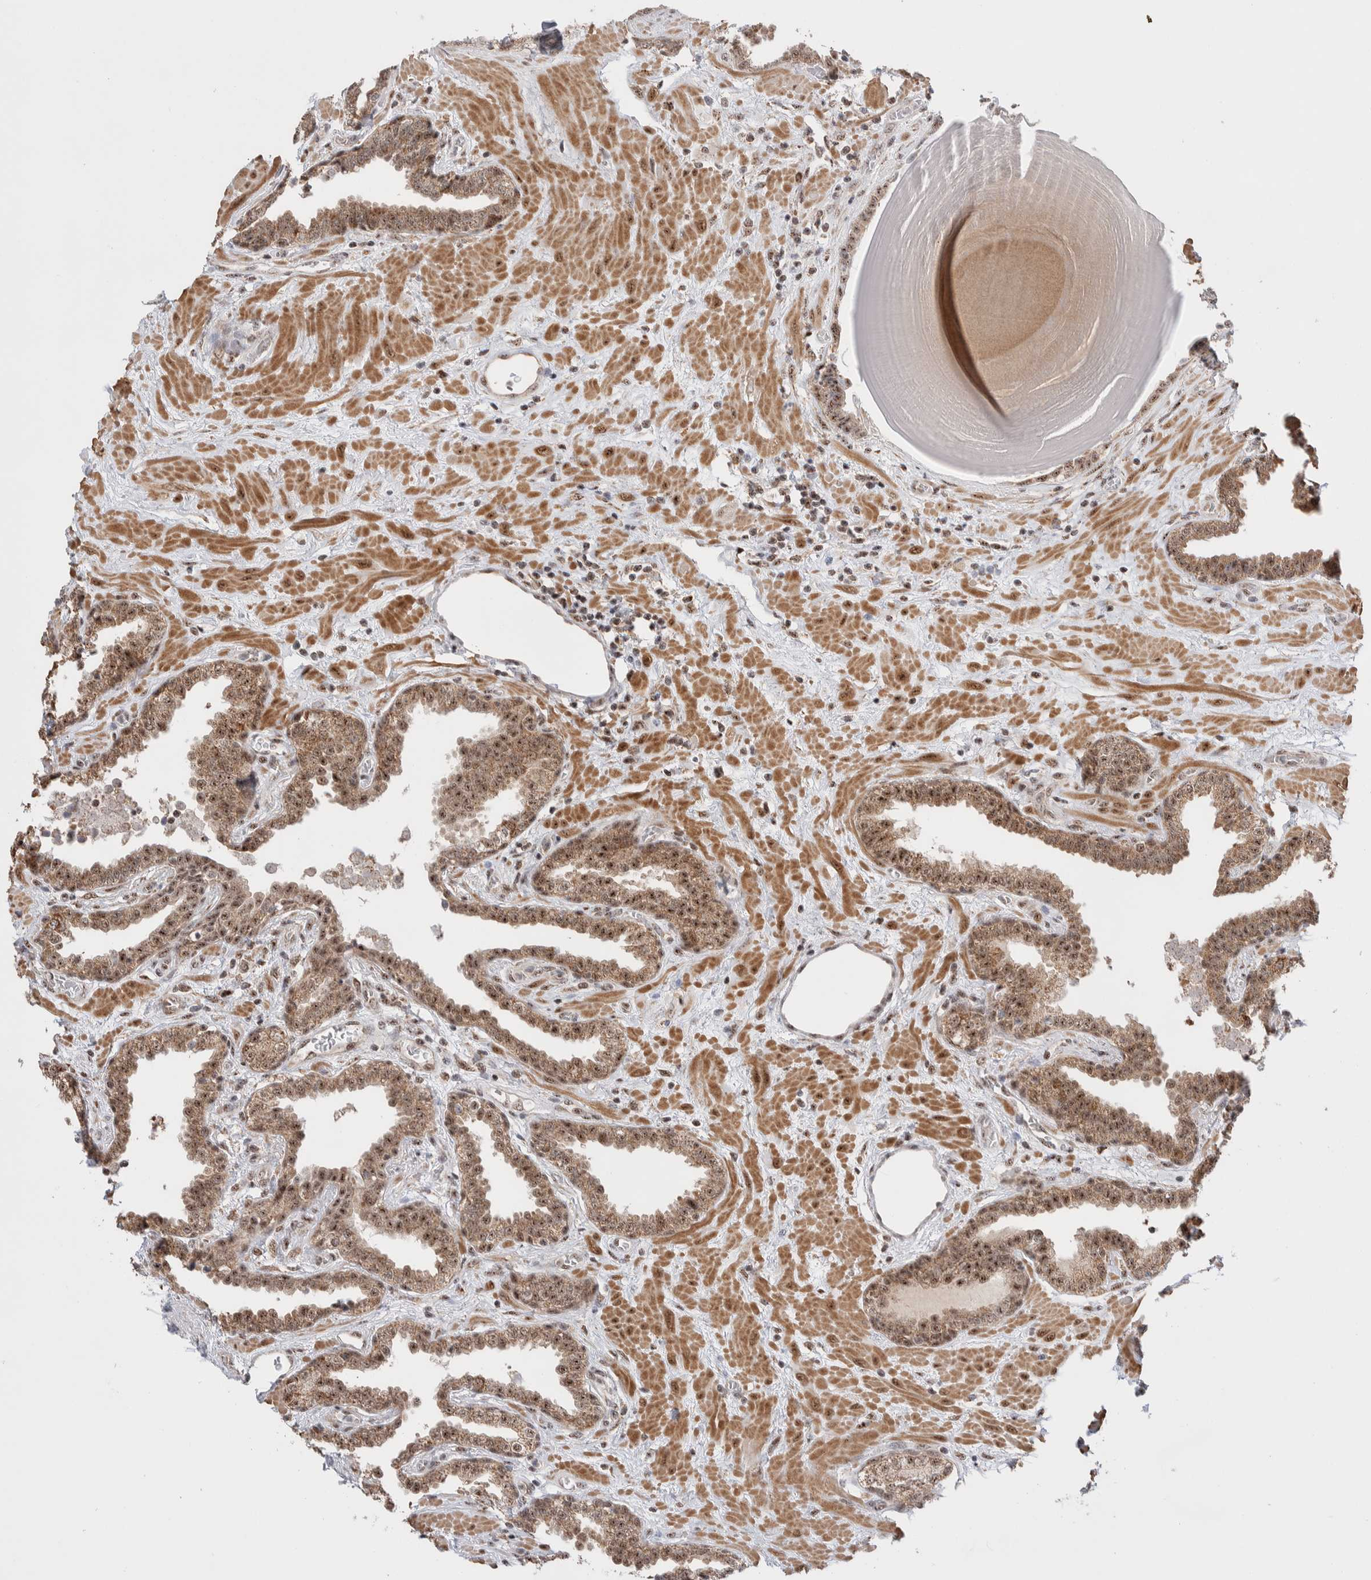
{"staining": {"intensity": "moderate", "quantity": ">75%", "location": "cytoplasmic/membranous,nuclear"}, "tissue": "prostate", "cell_type": "Glandular cells", "image_type": "normal", "snomed": [{"axis": "morphology", "description": "Normal tissue, NOS"}, {"axis": "topography", "description": "Prostate"}], "caption": "Immunohistochemistry (IHC) histopathology image of unremarkable prostate: human prostate stained using IHC exhibits medium levels of moderate protein expression localized specifically in the cytoplasmic/membranous,nuclear of glandular cells, appearing as a cytoplasmic/membranous,nuclear brown color.", "gene": "ZNF695", "patient": {"sex": "male", "age": 51}}